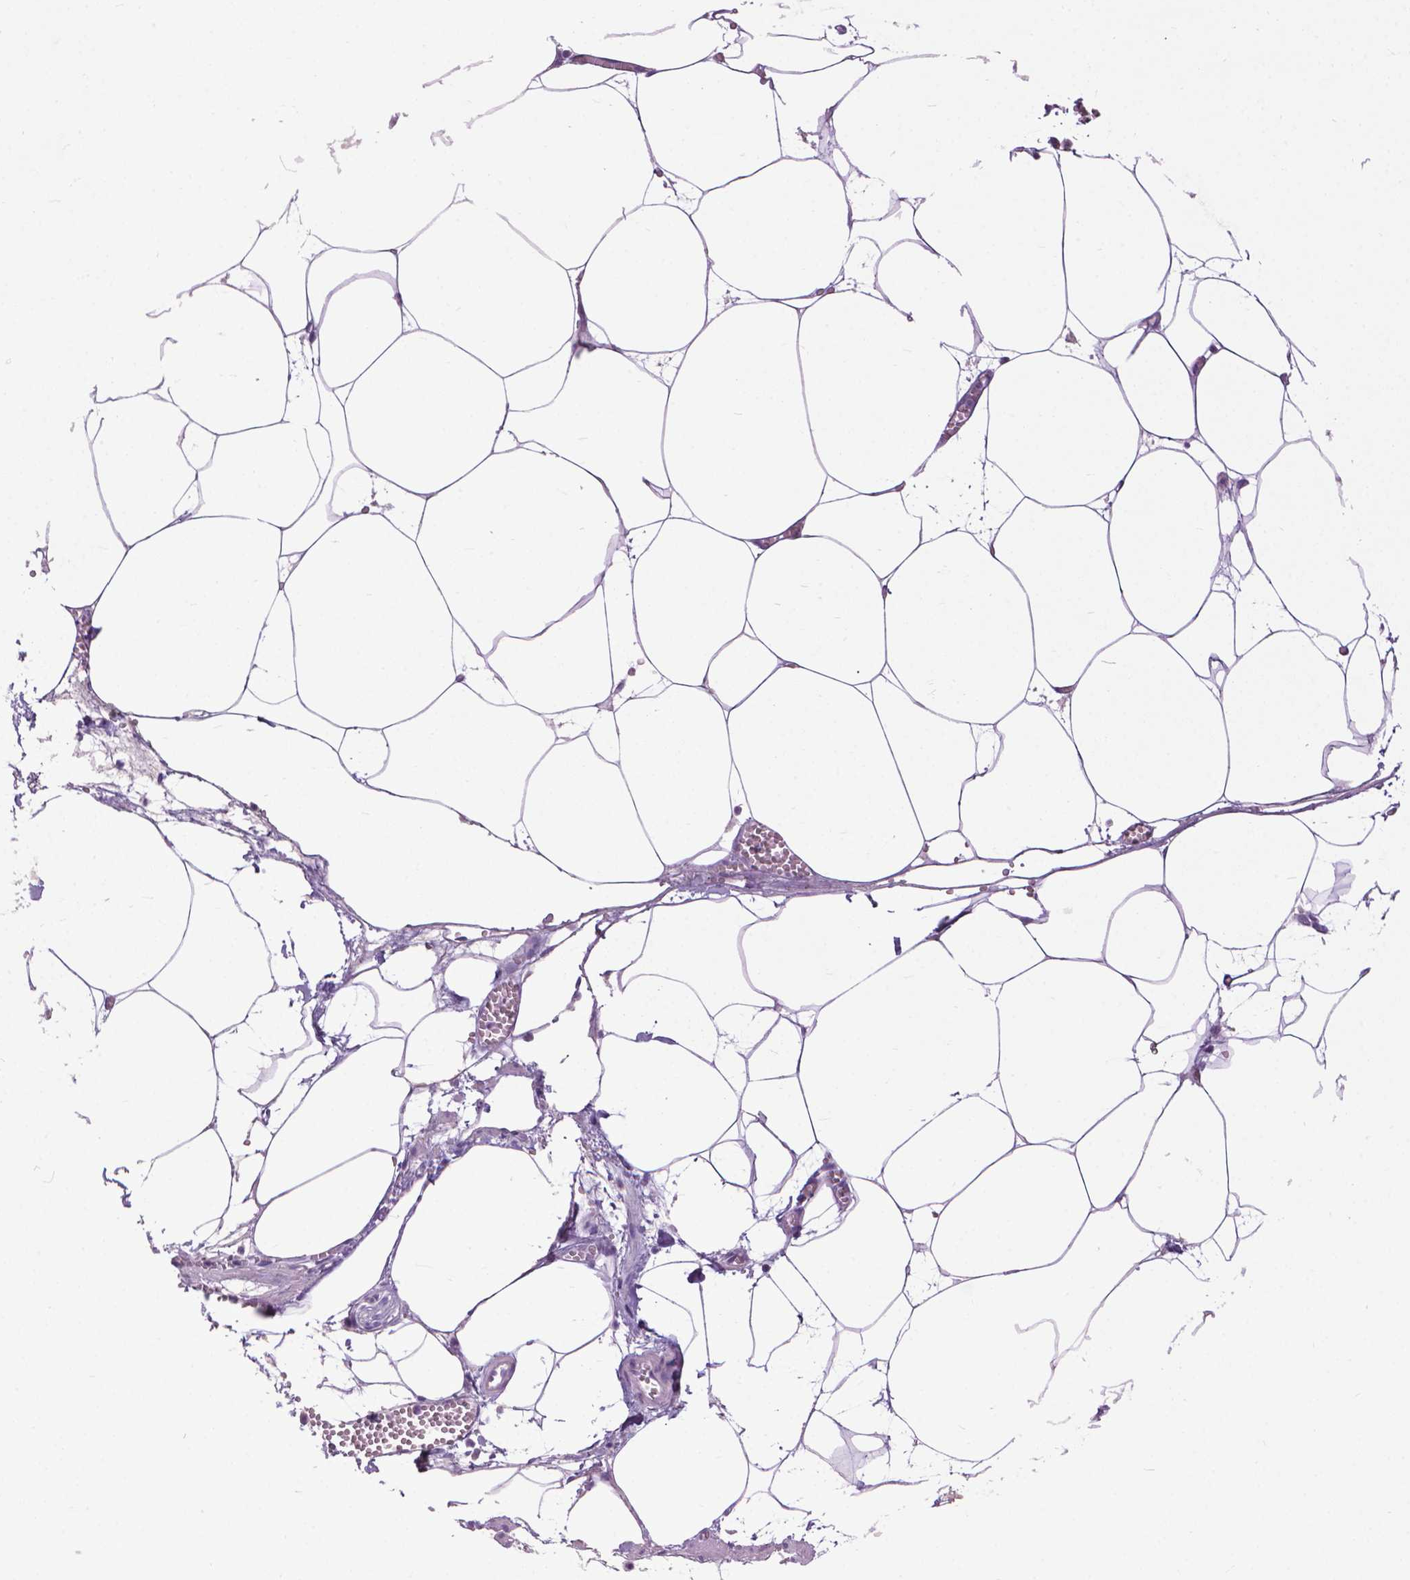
{"staining": {"intensity": "negative", "quantity": "none", "location": "none"}, "tissue": "adipose tissue", "cell_type": "Adipocytes", "image_type": "normal", "snomed": [{"axis": "morphology", "description": "Normal tissue, NOS"}, {"axis": "topography", "description": "Adipose tissue"}, {"axis": "topography", "description": "Pancreas"}, {"axis": "topography", "description": "Peripheral nerve tissue"}], "caption": "Adipose tissue stained for a protein using immunohistochemistry shows no expression adipocytes.", "gene": "VDAC1", "patient": {"sex": "female", "age": 58}}